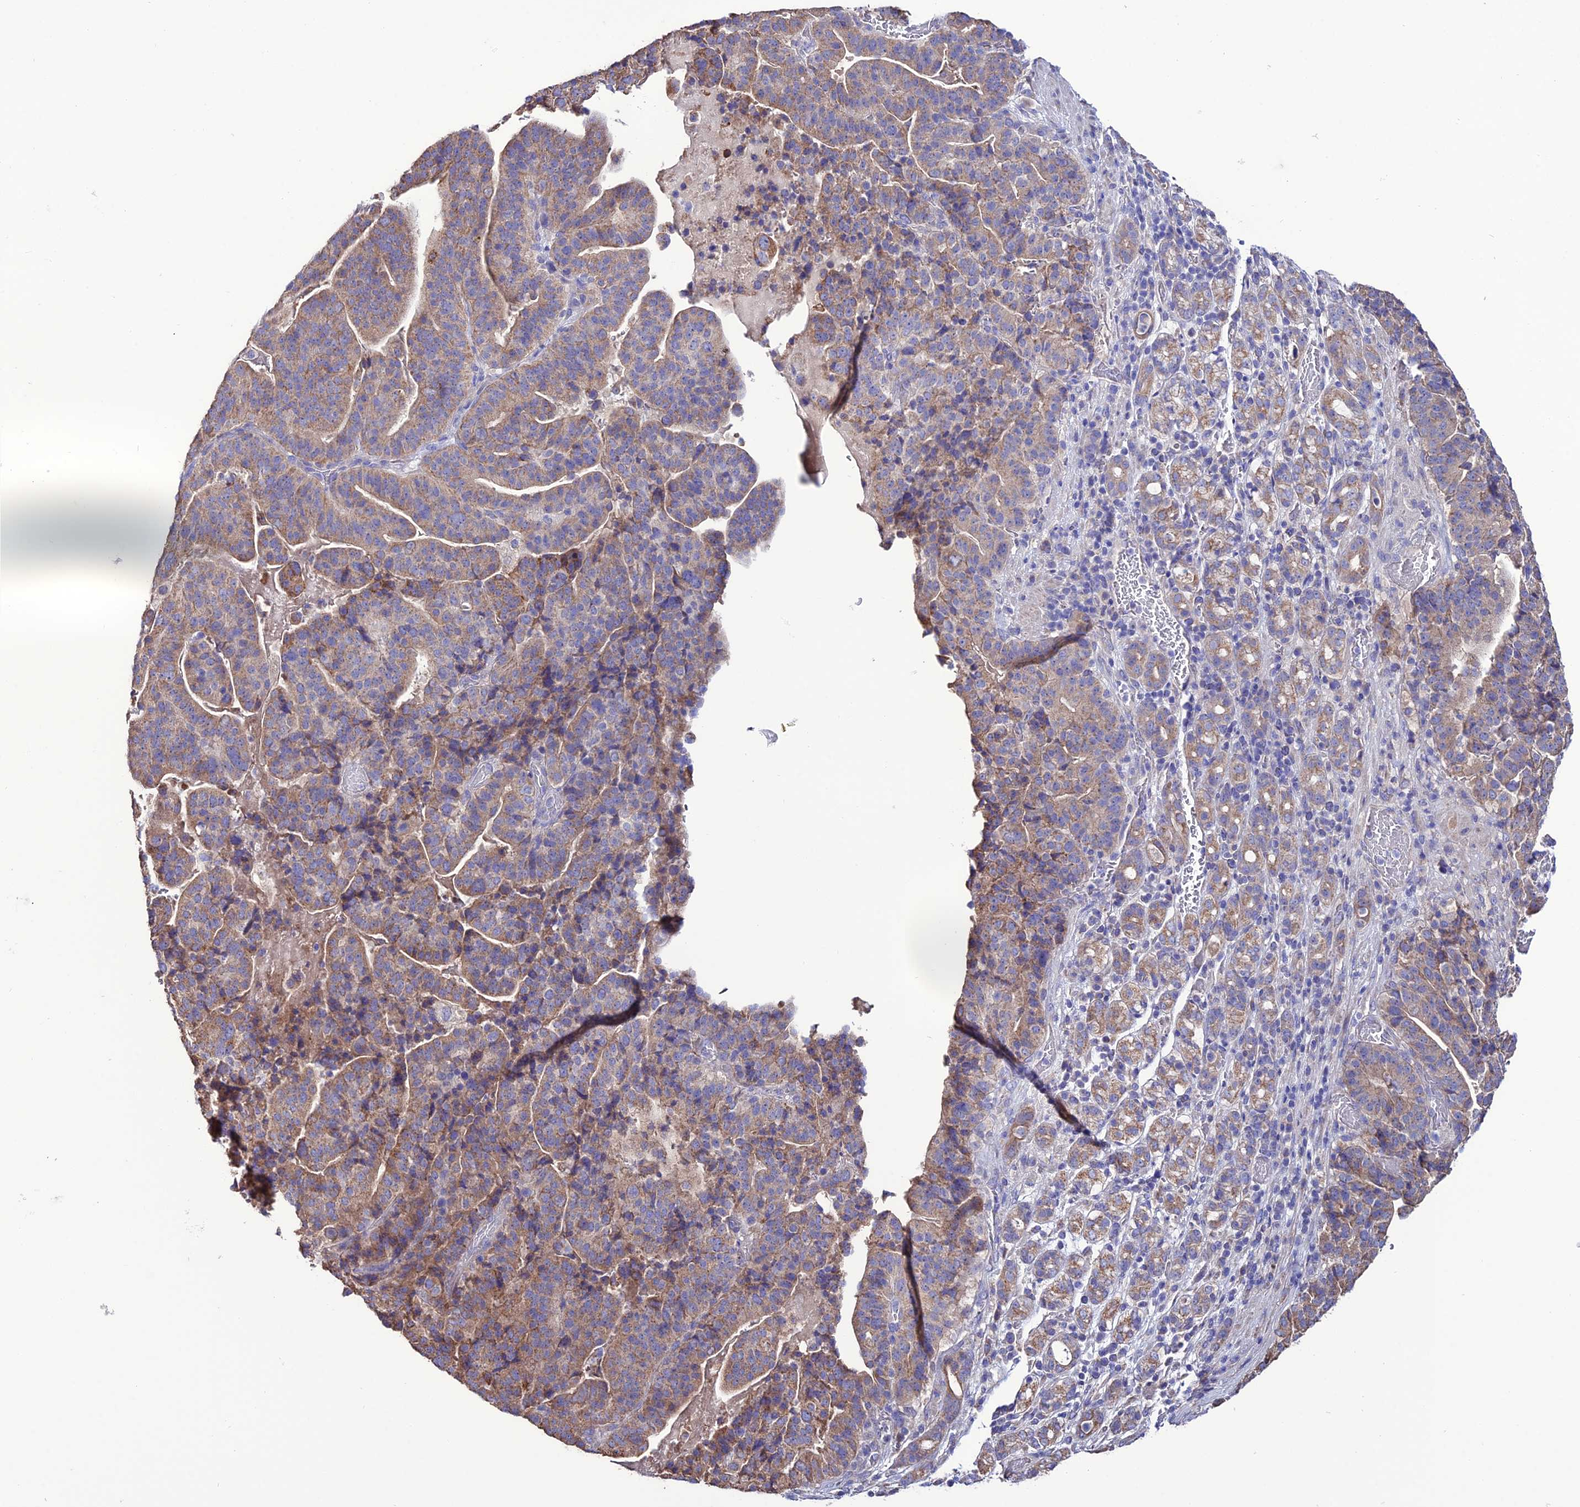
{"staining": {"intensity": "moderate", "quantity": "25%-75%", "location": "cytoplasmic/membranous"}, "tissue": "stomach cancer", "cell_type": "Tumor cells", "image_type": "cancer", "snomed": [{"axis": "morphology", "description": "Adenocarcinoma, NOS"}, {"axis": "topography", "description": "Stomach"}], "caption": "Stomach adenocarcinoma stained with a brown dye reveals moderate cytoplasmic/membranous positive expression in approximately 25%-75% of tumor cells.", "gene": "HOGA1", "patient": {"sex": "male", "age": 48}}